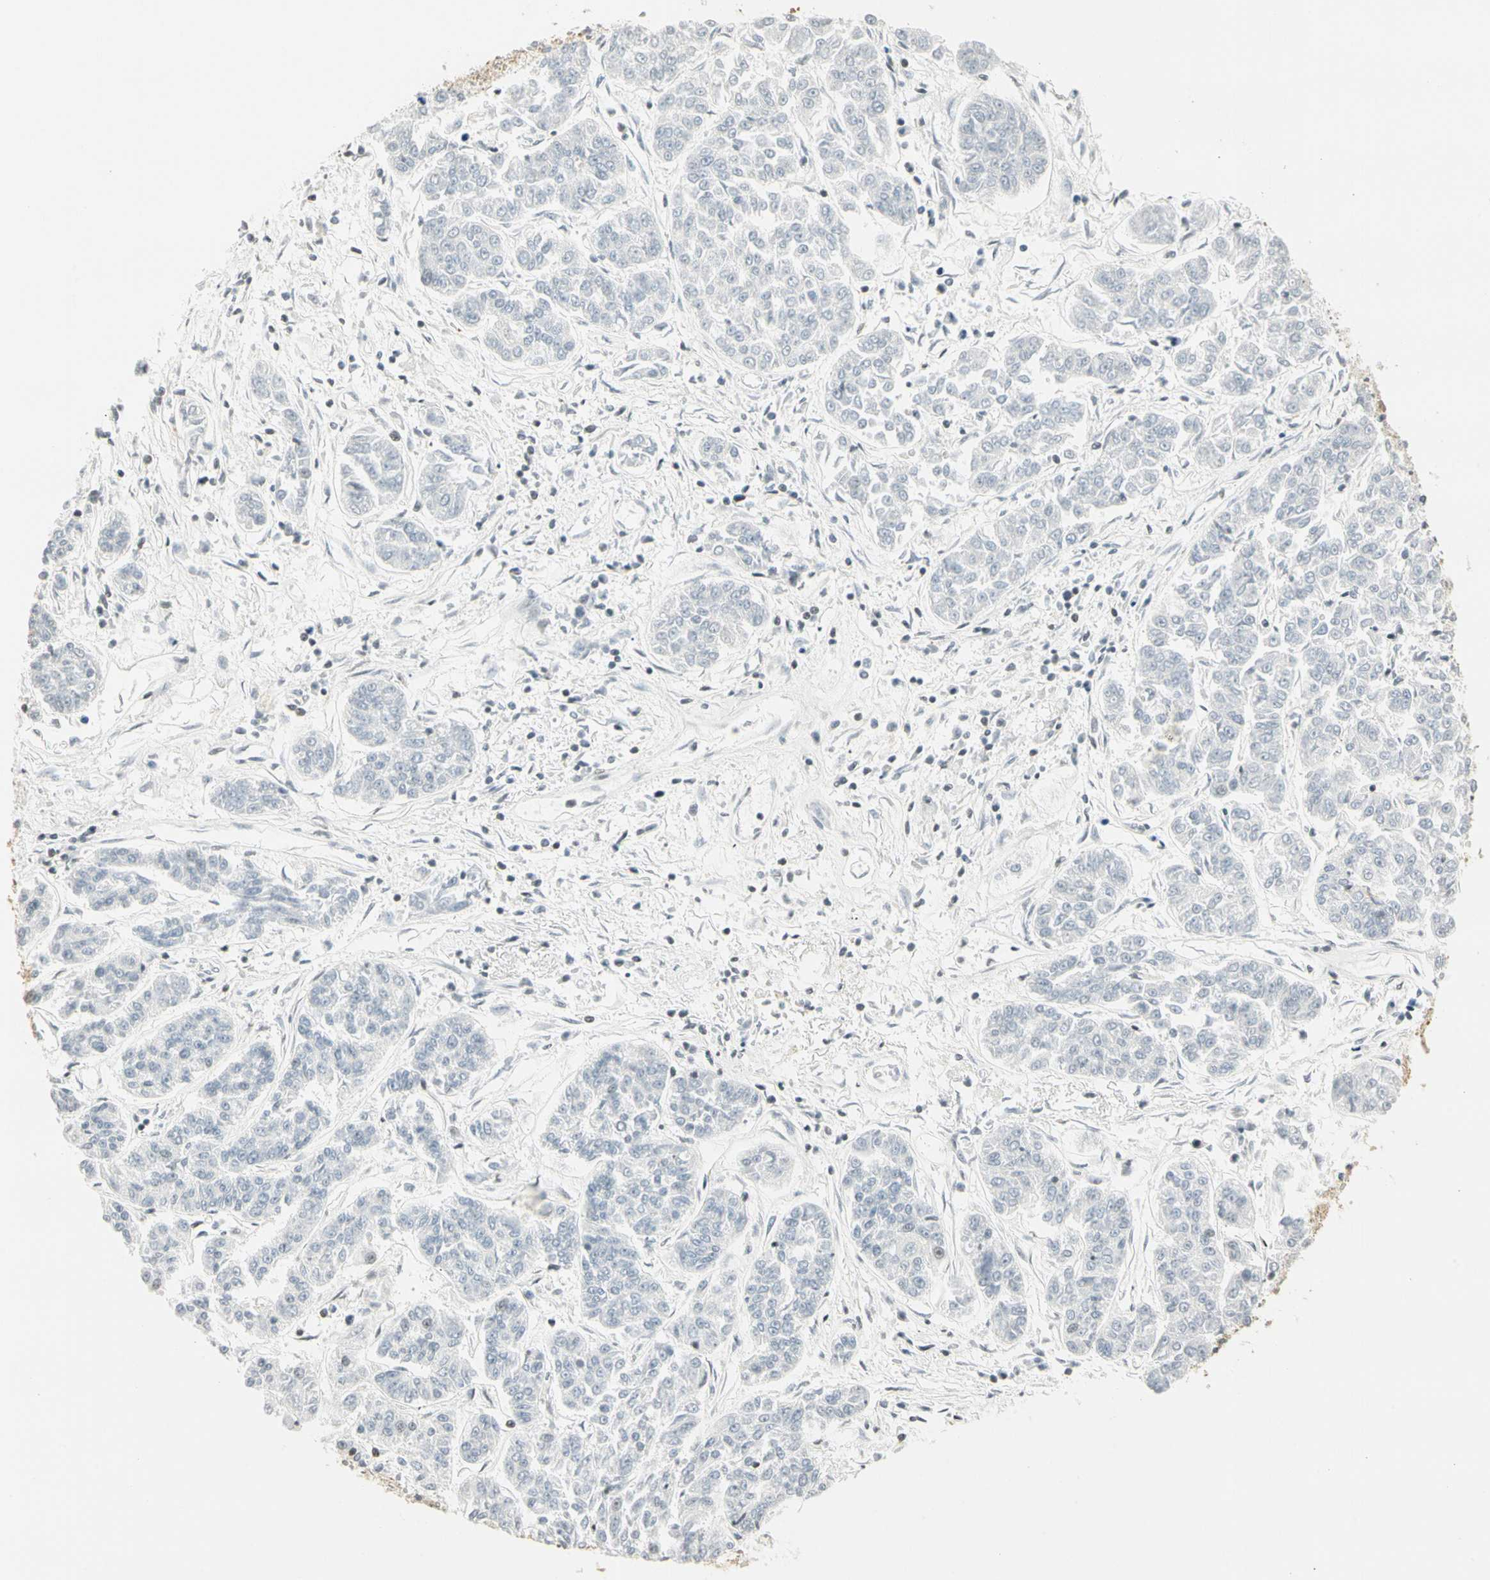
{"staining": {"intensity": "weak", "quantity": "<25%", "location": "nuclear"}, "tissue": "lung cancer", "cell_type": "Tumor cells", "image_type": "cancer", "snomed": [{"axis": "morphology", "description": "Adenocarcinoma, NOS"}, {"axis": "topography", "description": "Lung"}], "caption": "Immunohistochemistry image of neoplastic tissue: lung cancer stained with DAB (3,3'-diaminobenzidine) demonstrates no significant protein staining in tumor cells. The staining was performed using DAB to visualize the protein expression in brown, while the nuclei were stained in blue with hematoxylin (Magnification: 20x).", "gene": "SMAD3", "patient": {"sex": "male", "age": 84}}